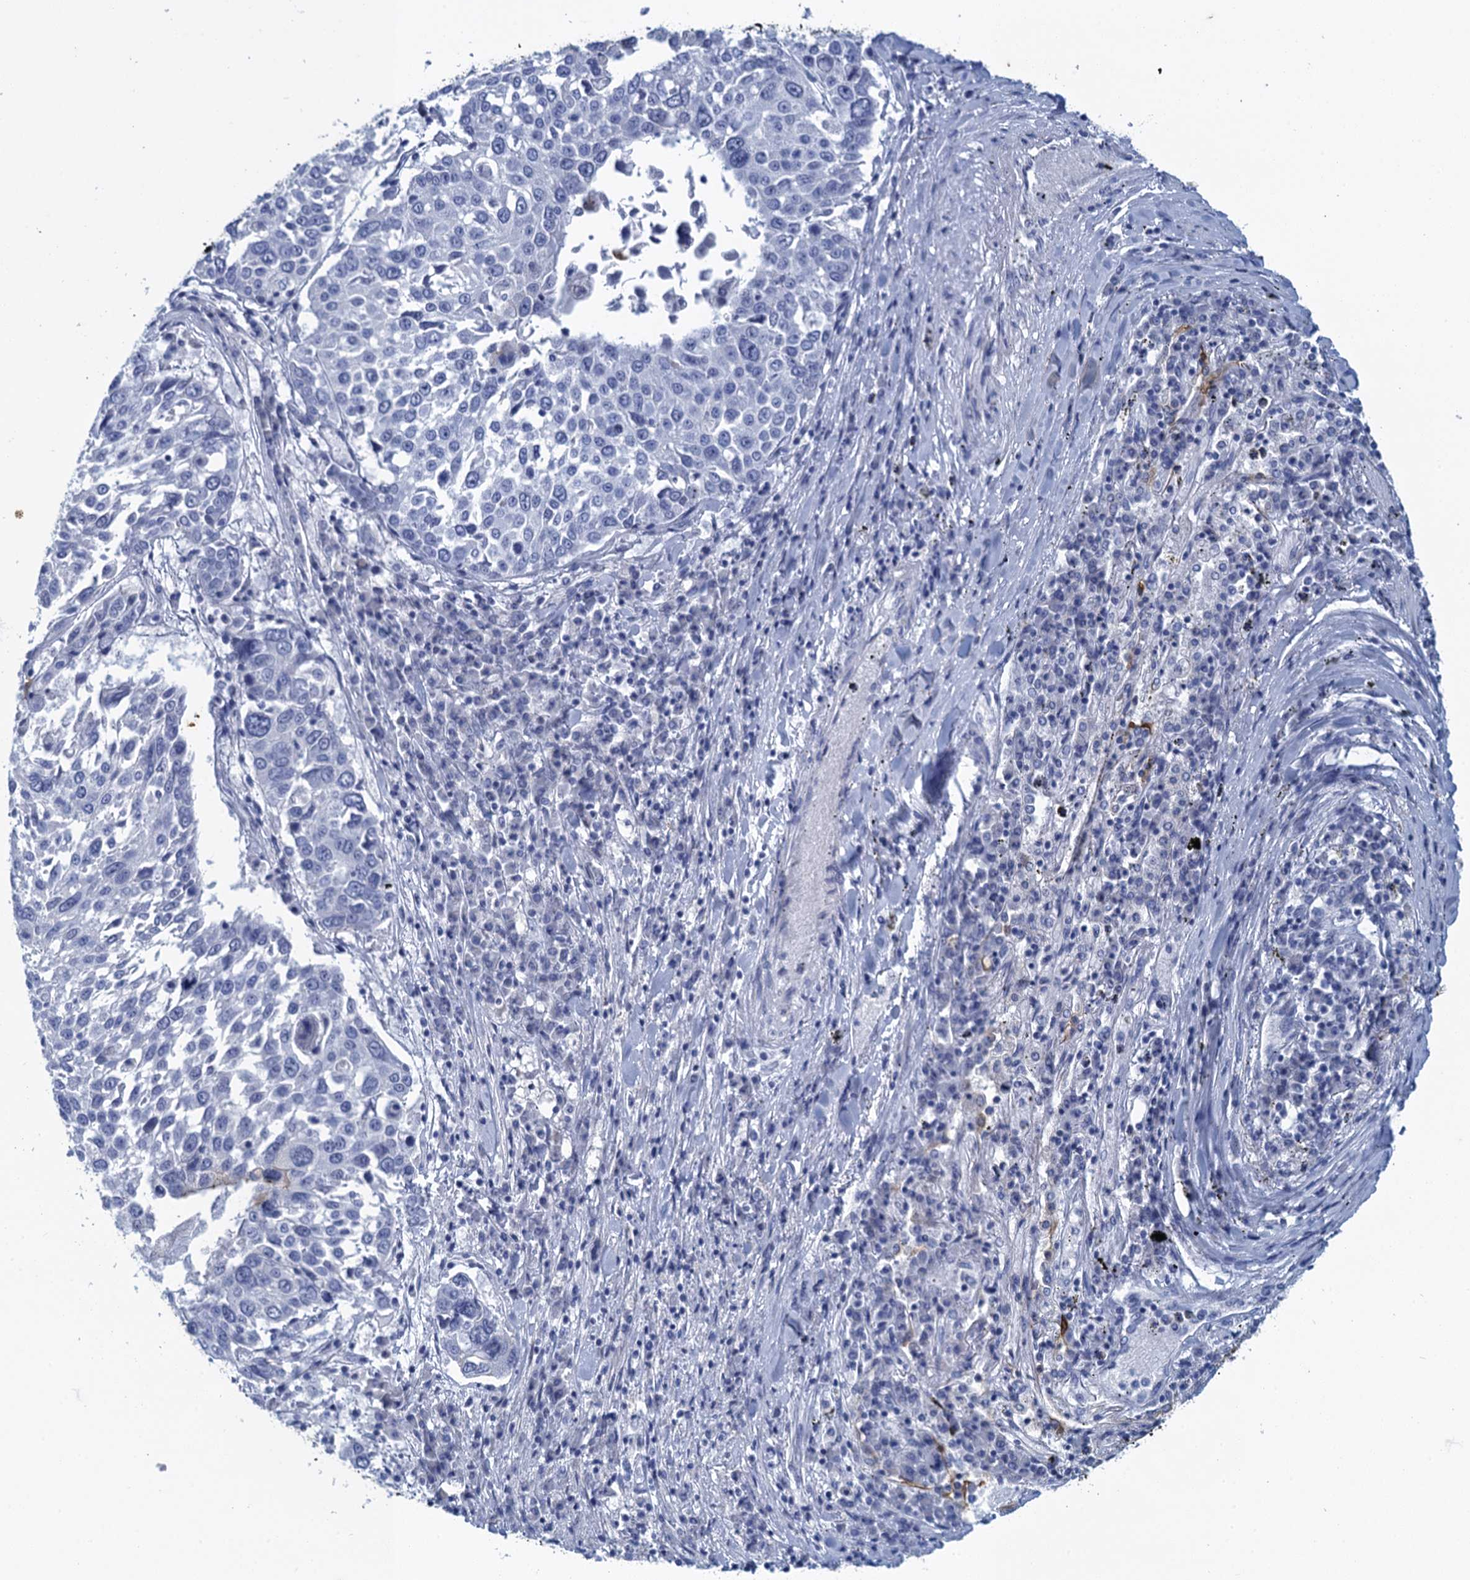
{"staining": {"intensity": "negative", "quantity": "none", "location": "none"}, "tissue": "lung cancer", "cell_type": "Tumor cells", "image_type": "cancer", "snomed": [{"axis": "morphology", "description": "Squamous cell carcinoma, NOS"}, {"axis": "topography", "description": "Lung"}], "caption": "A photomicrograph of lung squamous cell carcinoma stained for a protein exhibits no brown staining in tumor cells. (Brightfield microscopy of DAB IHC at high magnification).", "gene": "SCEL", "patient": {"sex": "male", "age": 65}}